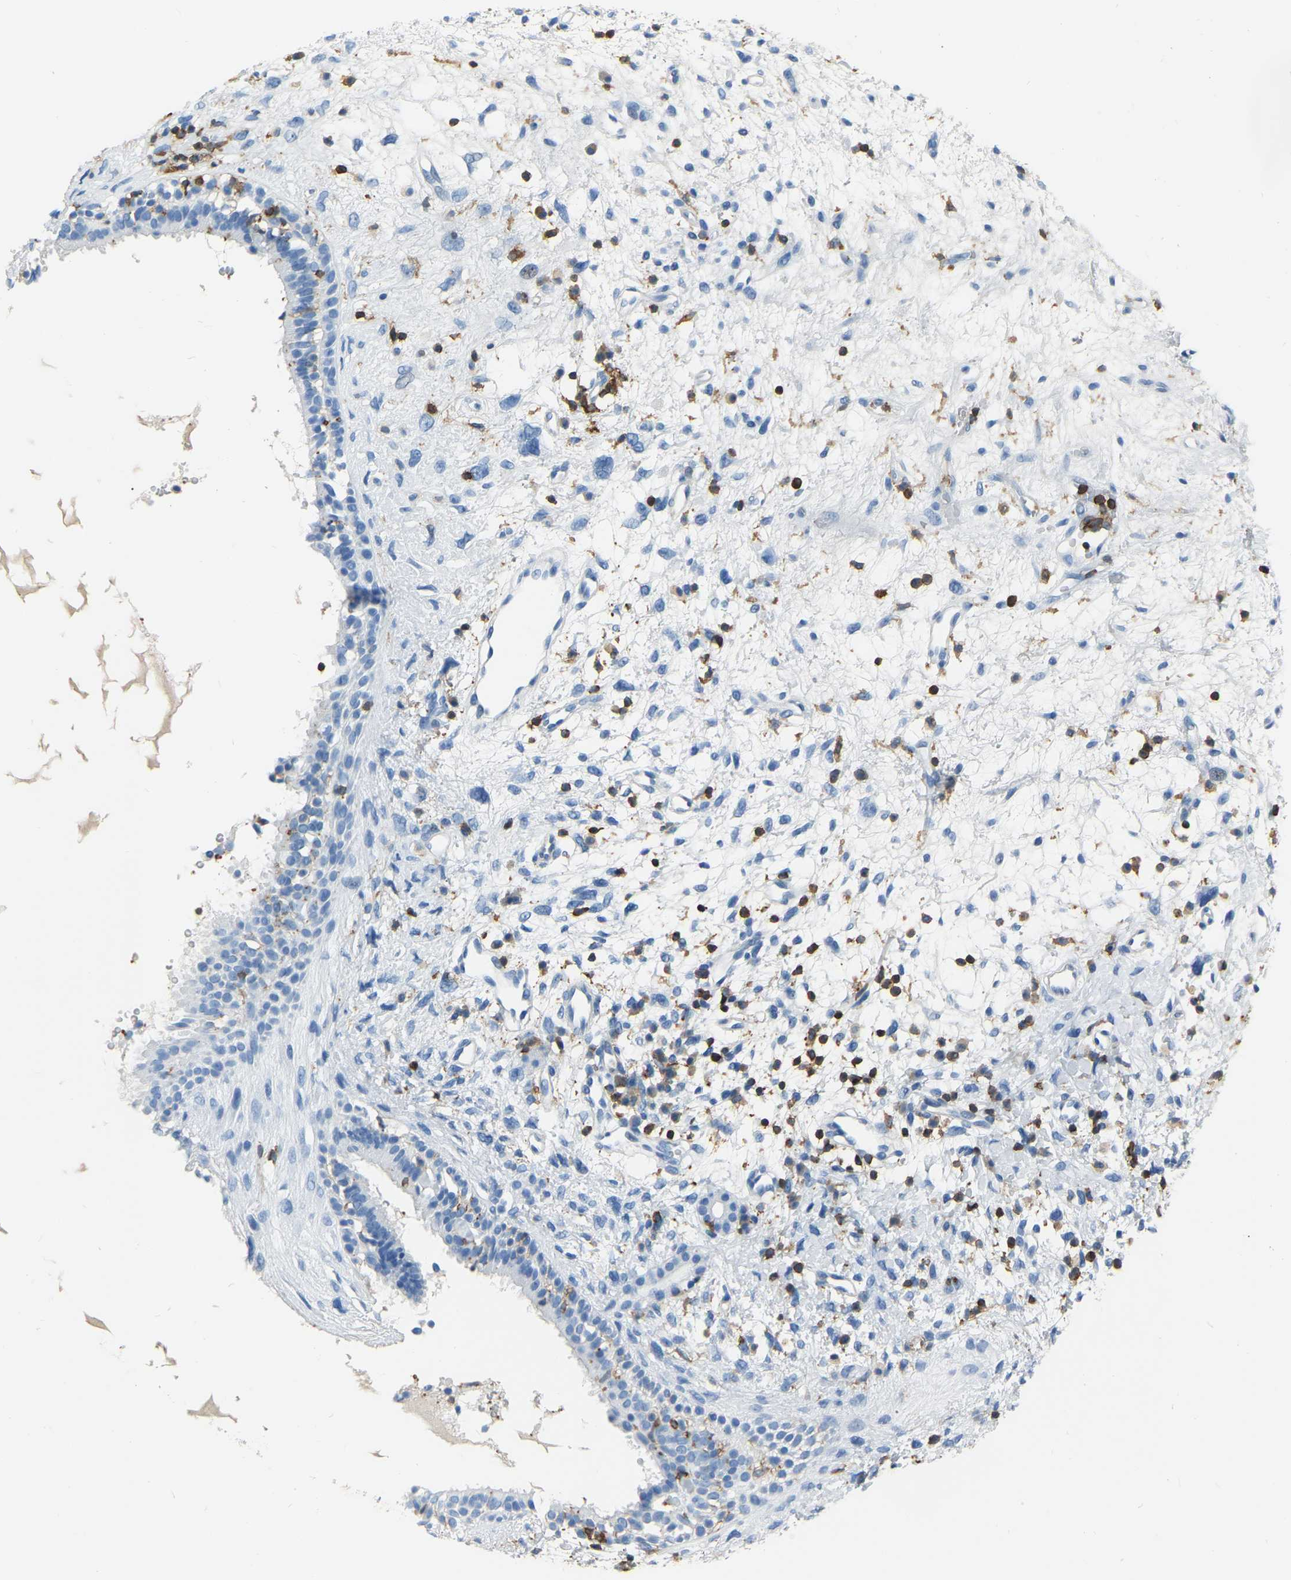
{"staining": {"intensity": "negative", "quantity": "none", "location": "none"}, "tissue": "nasopharynx", "cell_type": "Respiratory epithelial cells", "image_type": "normal", "snomed": [{"axis": "morphology", "description": "Normal tissue, NOS"}, {"axis": "topography", "description": "Nasopharynx"}], "caption": "This is an IHC photomicrograph of normal human nasopharynx. There is no positivity in respiratory epithelial cells.", "gene": "ARHGAP45", "patient": {"sex": "male", "age": 22}}